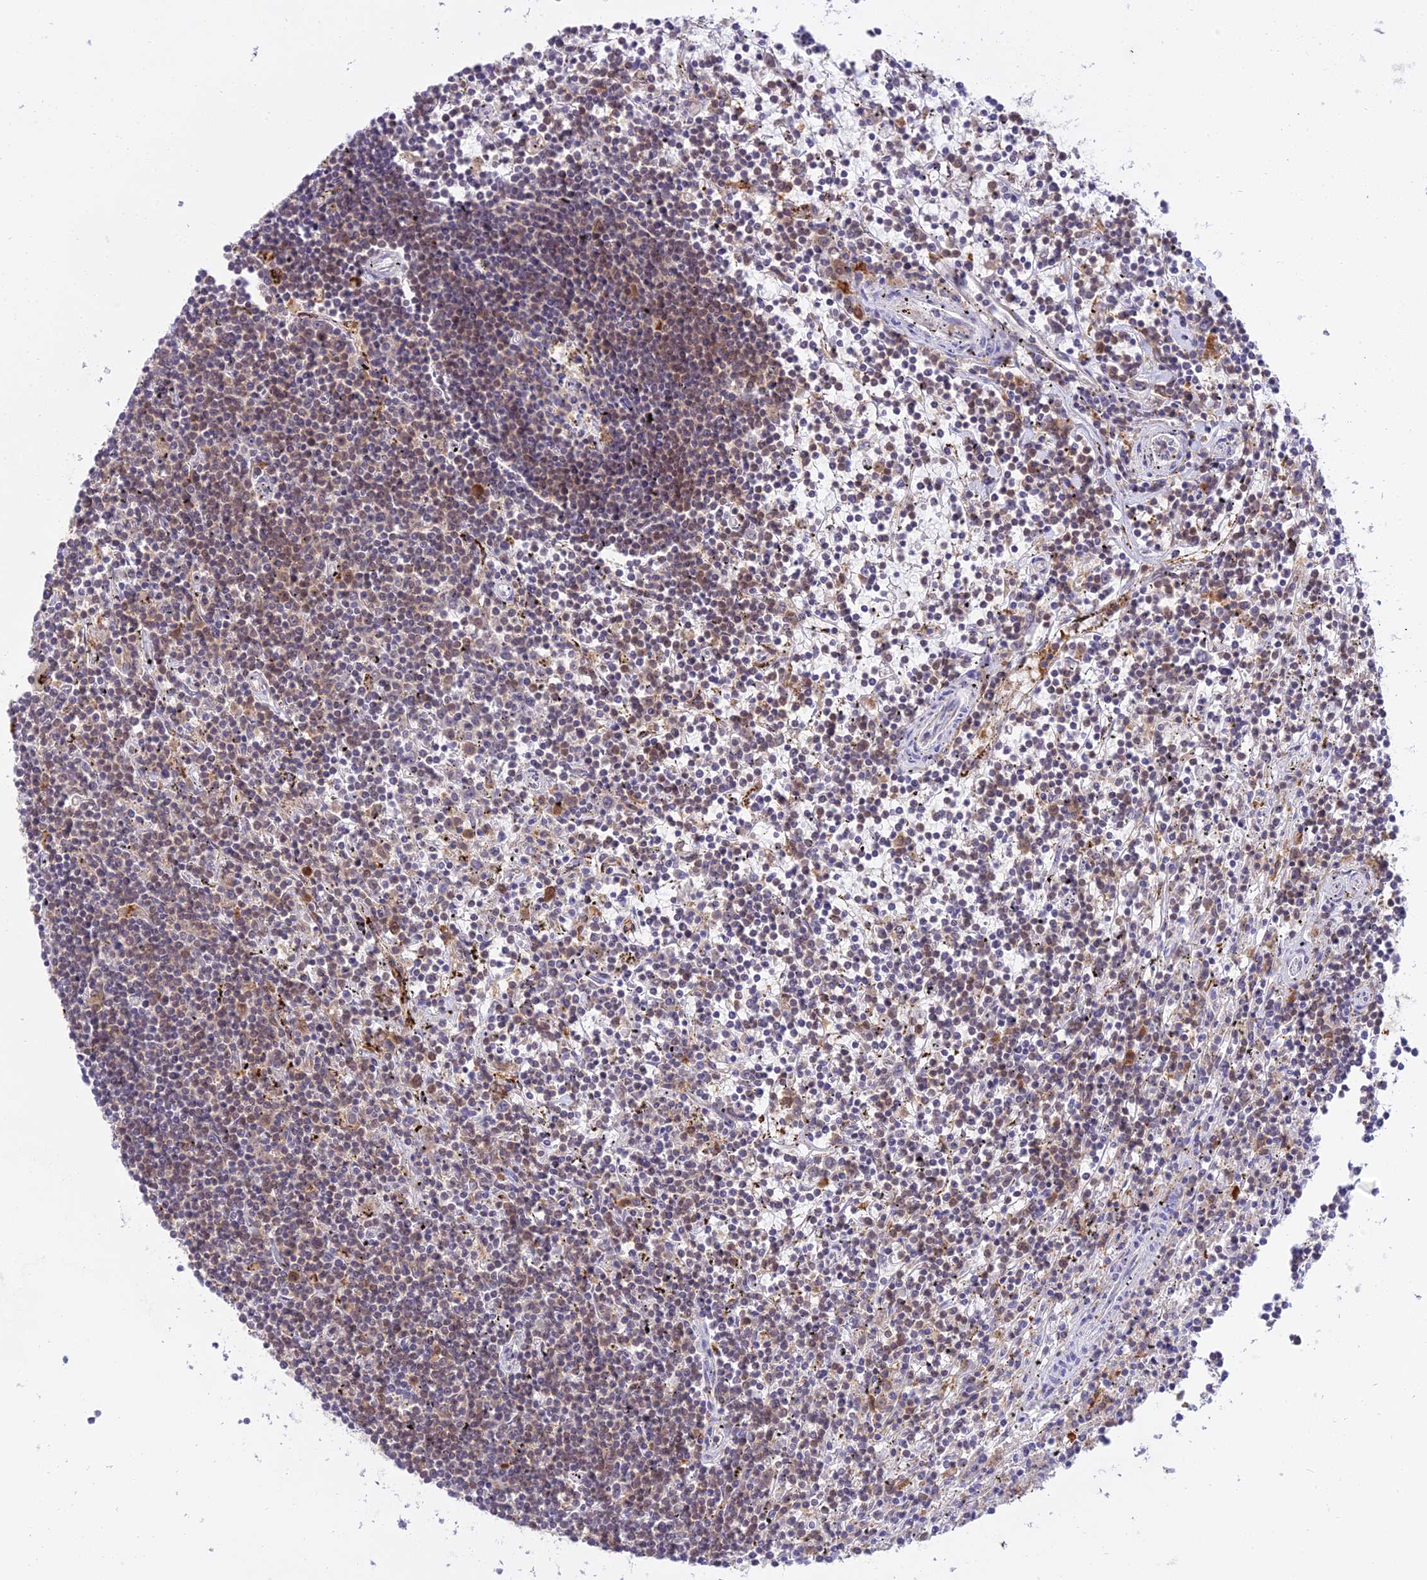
{"staining": {"intensity": "weak", "quantity": "<25%", "location": "cytoplasmic/membranous"}, "tissue": "lymphoma", "cell_type": "Tumor cells", "image_type": "cancer", "snomed": [{"axis": "morphology", "description": "Malignant lymphoma, non-Hodgkin's type, Low grade"}, {"axis": "topography", "description": "Spleen"}], "caption": "Tumor cells show no significant positivity in low-grade malignant lymphoma, non-Hodgkin's type.", "gene": "UBE2G1", "patient": {"sex": "male", "age": 76}}